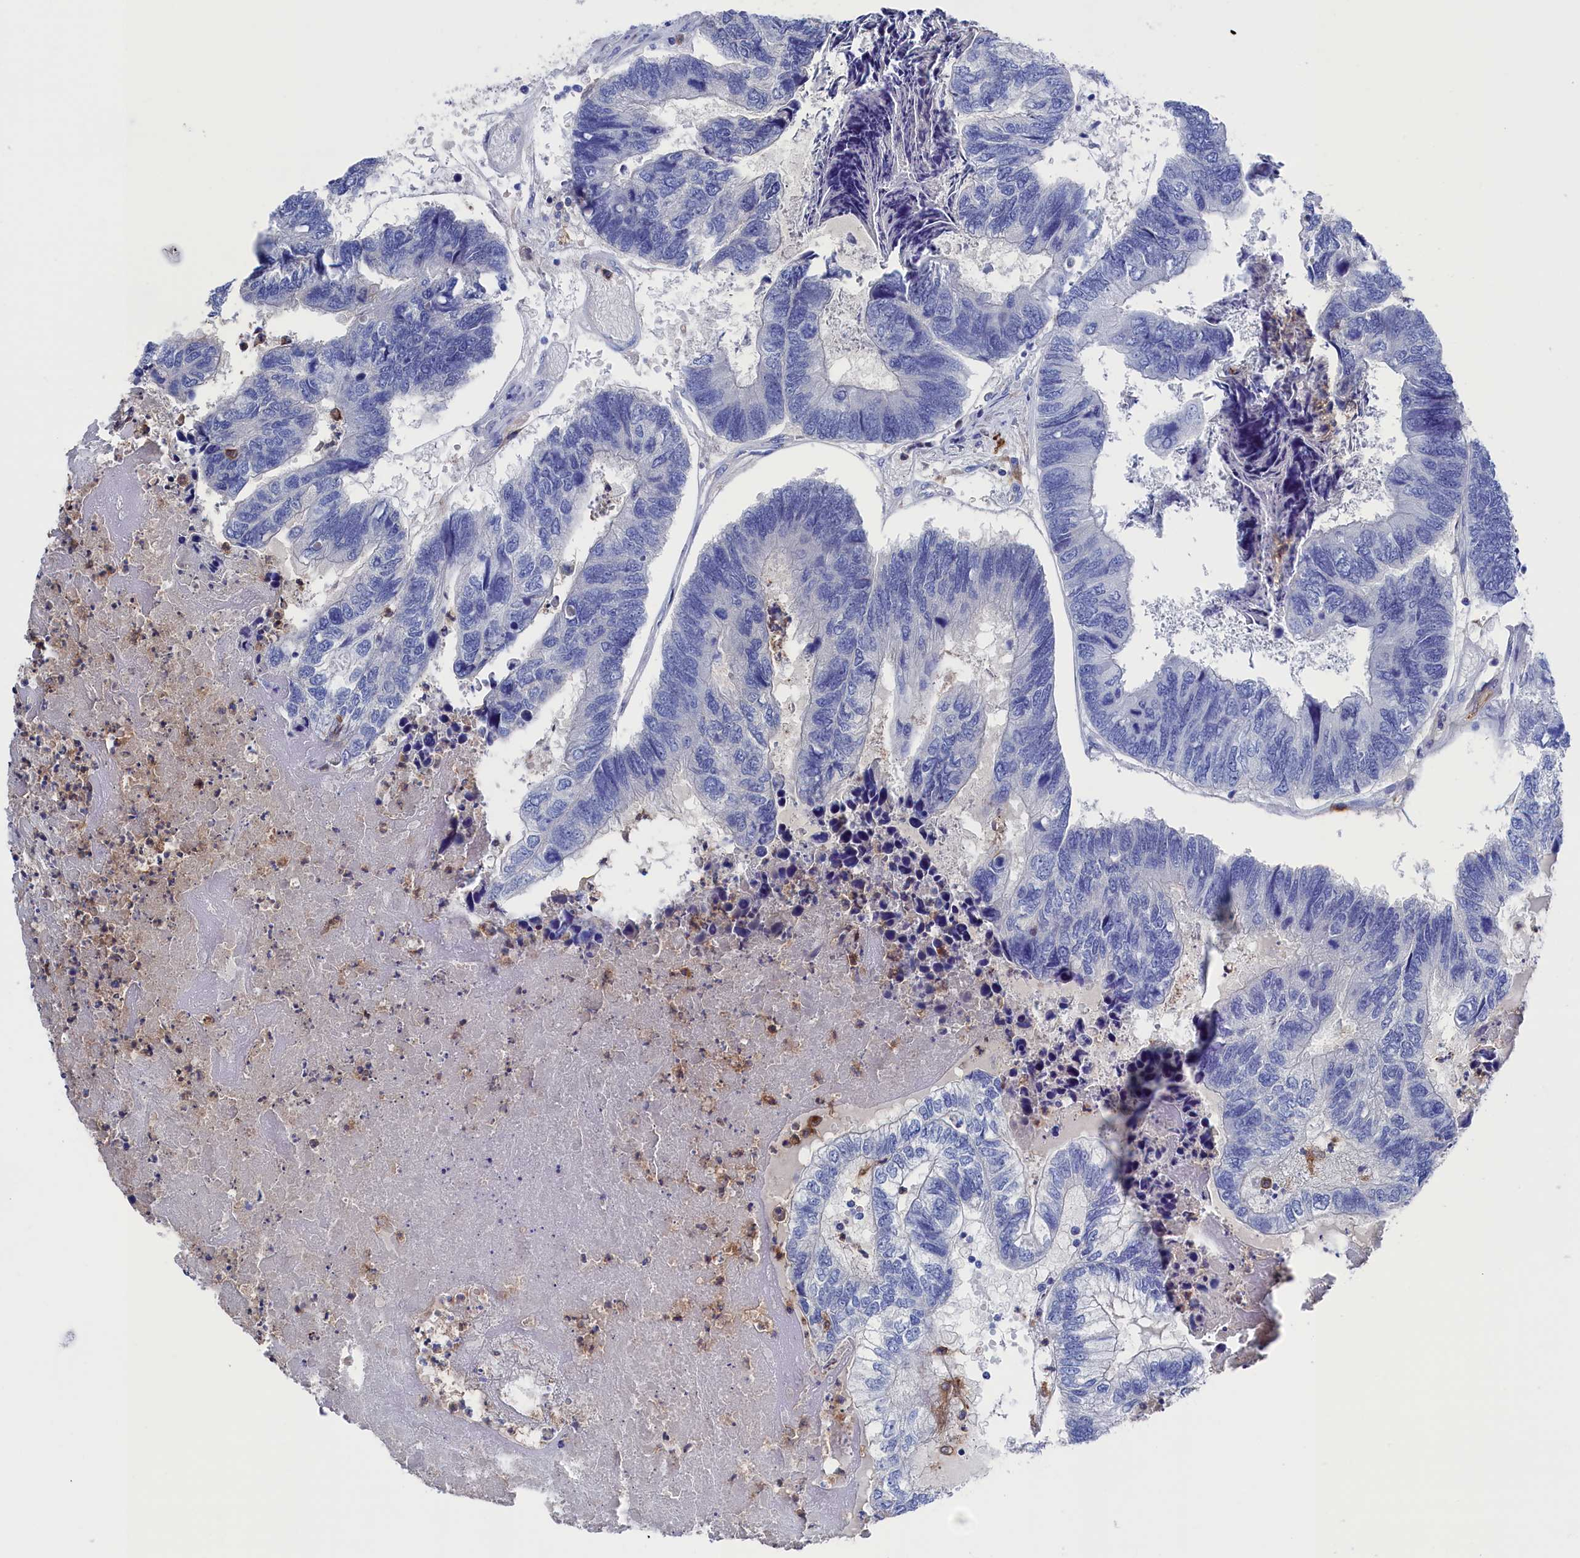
{"staining": {"intensity": "negative", "quantity": "none", "location": "none"}, "tissue": "colorectal cancer", "cell_type": "Tumor cells", "image_type": "cancer", "snomed": [{"axis": "morphology", "description": "Adenocarcinoma, NOS"}, {"axis": "topography", "description": "Colon"}], "caption": "Histopathology image shows no protein expression in tumor cells of colorectal cancer tissue.", "gene": "TYROBP", "patient": {"sex": "female", "age": 67}}